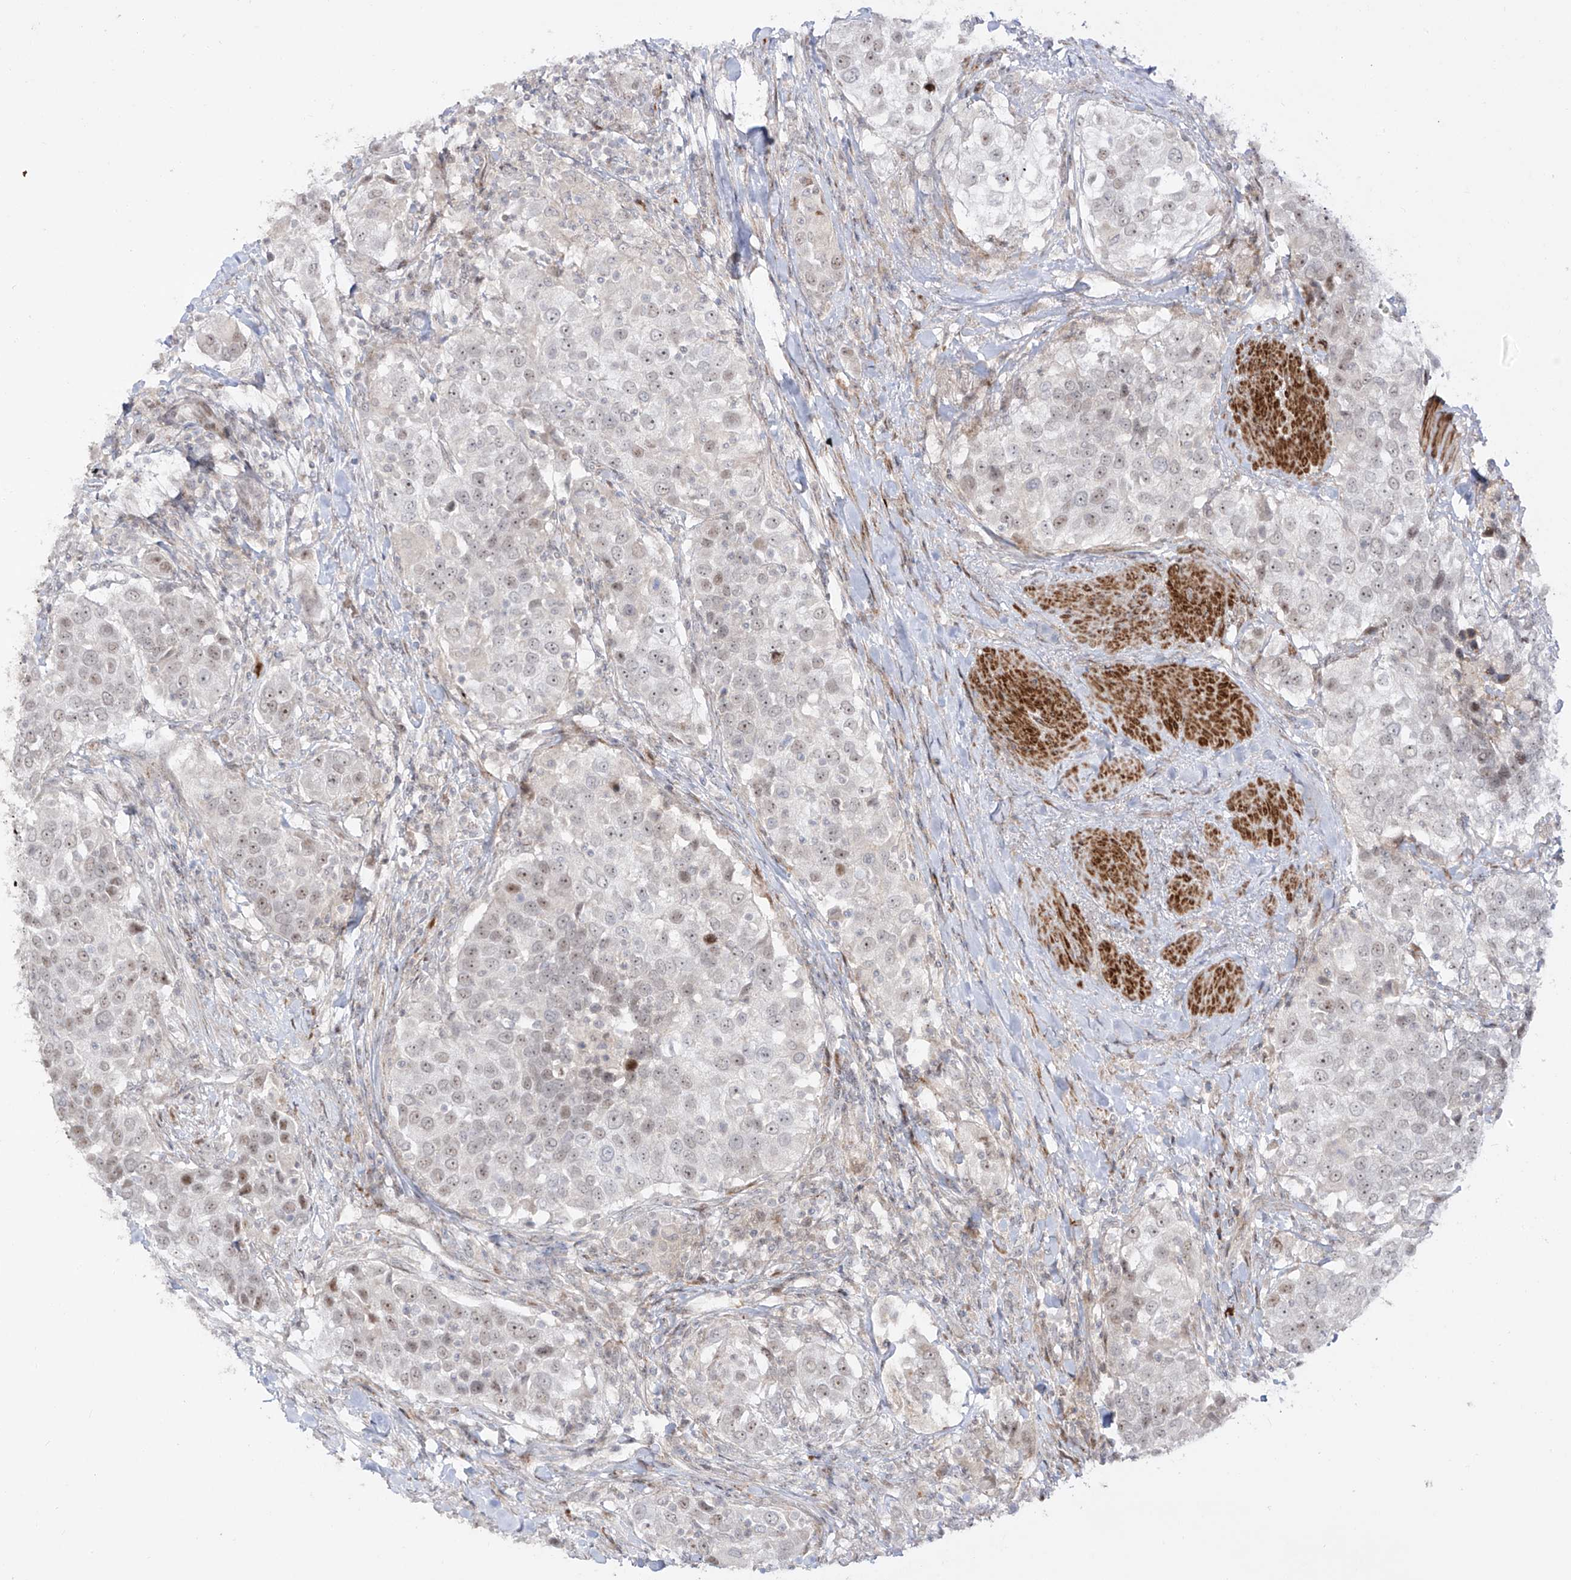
{"staining": {"intensity": "weak", "quantity": "<25%", "location": "nuclear"}, "tissue": "urothelial cancer", "cell_type": "Tumor cells", "image_type": "cancer", "snomed": [{"axis": "morphology", "description": "Urothelial carcinoma, High grade"}, {"axis": "topography", "description": "Urinary bladder"}], "caption": "Human urothelial cancer stained for a protein using IHC exhibits no staining in tumor cells.", "gene": "ZNF180", "patient": {"sex": "female", "age": 80}}